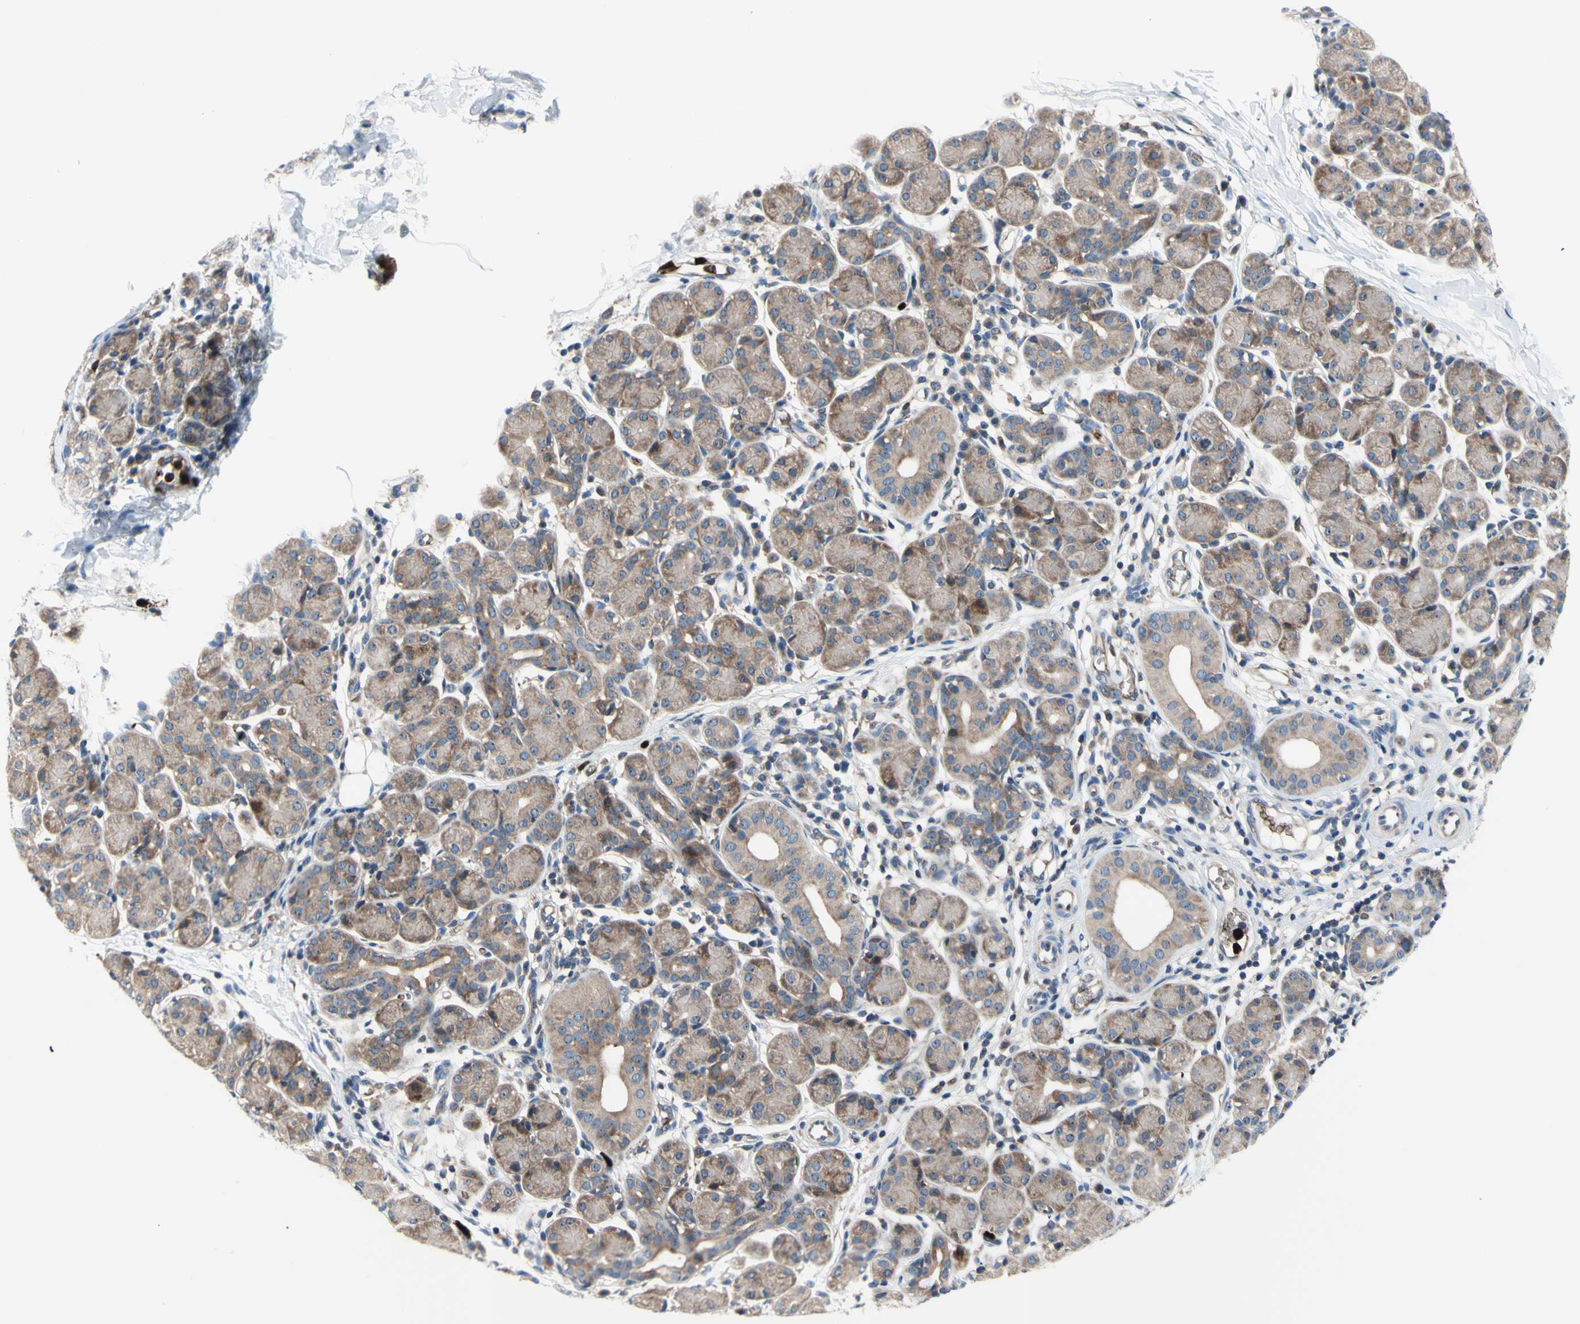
{"staining": {"intensity": "moderate", "quantity": ">75%", "location": "cytoplasmic/membranous,nuclear"}, "tissue": "salivary gland", "cell_type": "Glandular cells", "image_type": "normal", "snomed": [{"axis": "morphology", "description": "Normal tissue, NOS"}, {"axis": "morphology", "description": "Inflammation, NOS"}, {"axis": "topography", "description": "Lymph node"}, {"axis": "topography", "description": "Salivary gland"}], "caption": "Brown immunohistochemical staining in benign human salivary gland shows moderate cytoplasmic/membranous,nuclear positivity in approximately >75% of glandular cells.", "gene": "USP9X", "patient": {"sex": "male", "age": 3}}